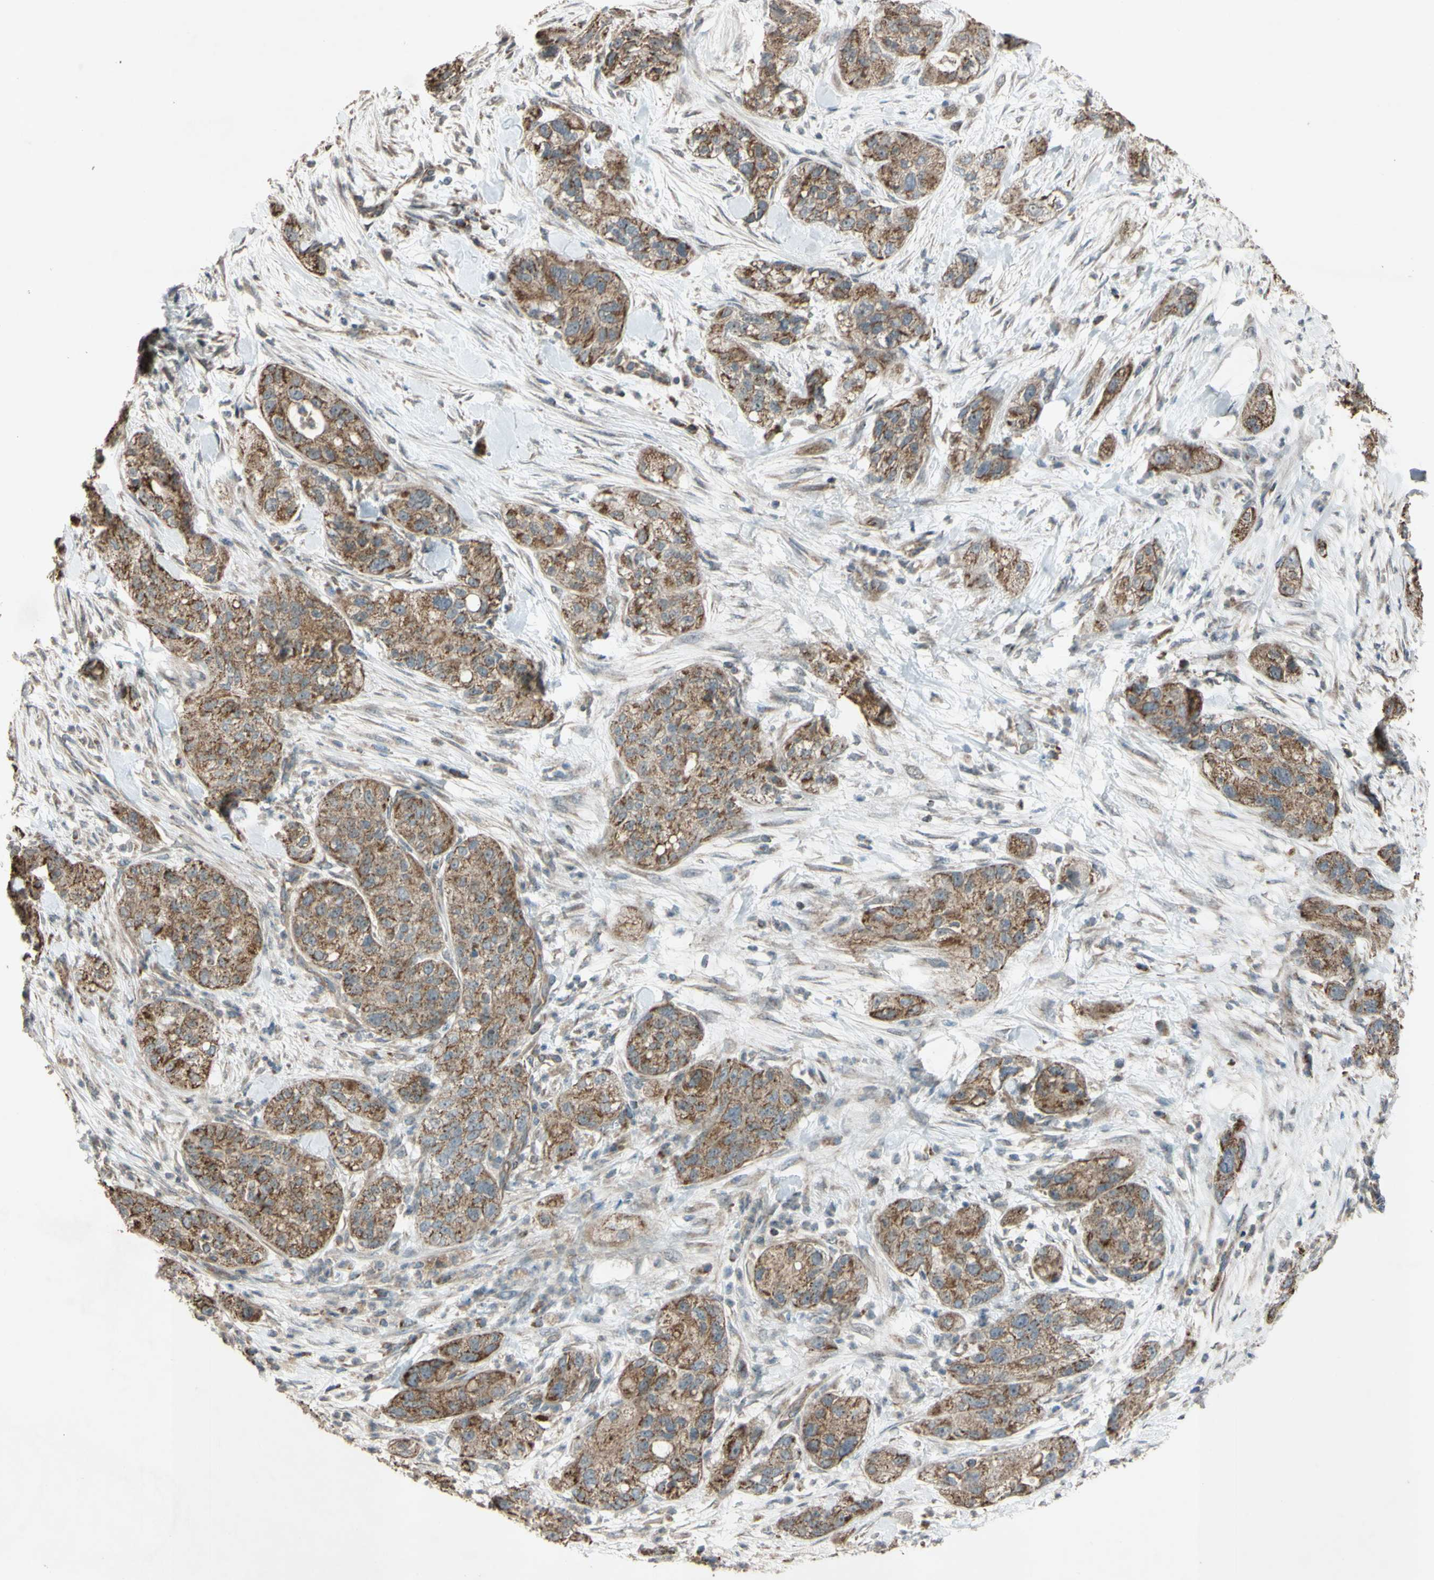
{"staining": {"intensity": "moderate", "quantity": ">75%", "location": "cytoplasmic/membranous"}, "tissue": "pancreatic cancer", "cell_type": "Tumor cells", "image_type": "cancer", "snomed": [{"axis": "morphology", "description": "Adenocarcinoma, NOS"}, {"axis": "topography", "description": "Pancreas"}], "caption": "Protein staining of adenocarcinoma (pancreatic) tissue demonstrates moderate cytoplasmic/membranous staining in about >75% of tumor cells.", "gene": "ACOT8", "patient": {"sex": "female", "age": 78}}